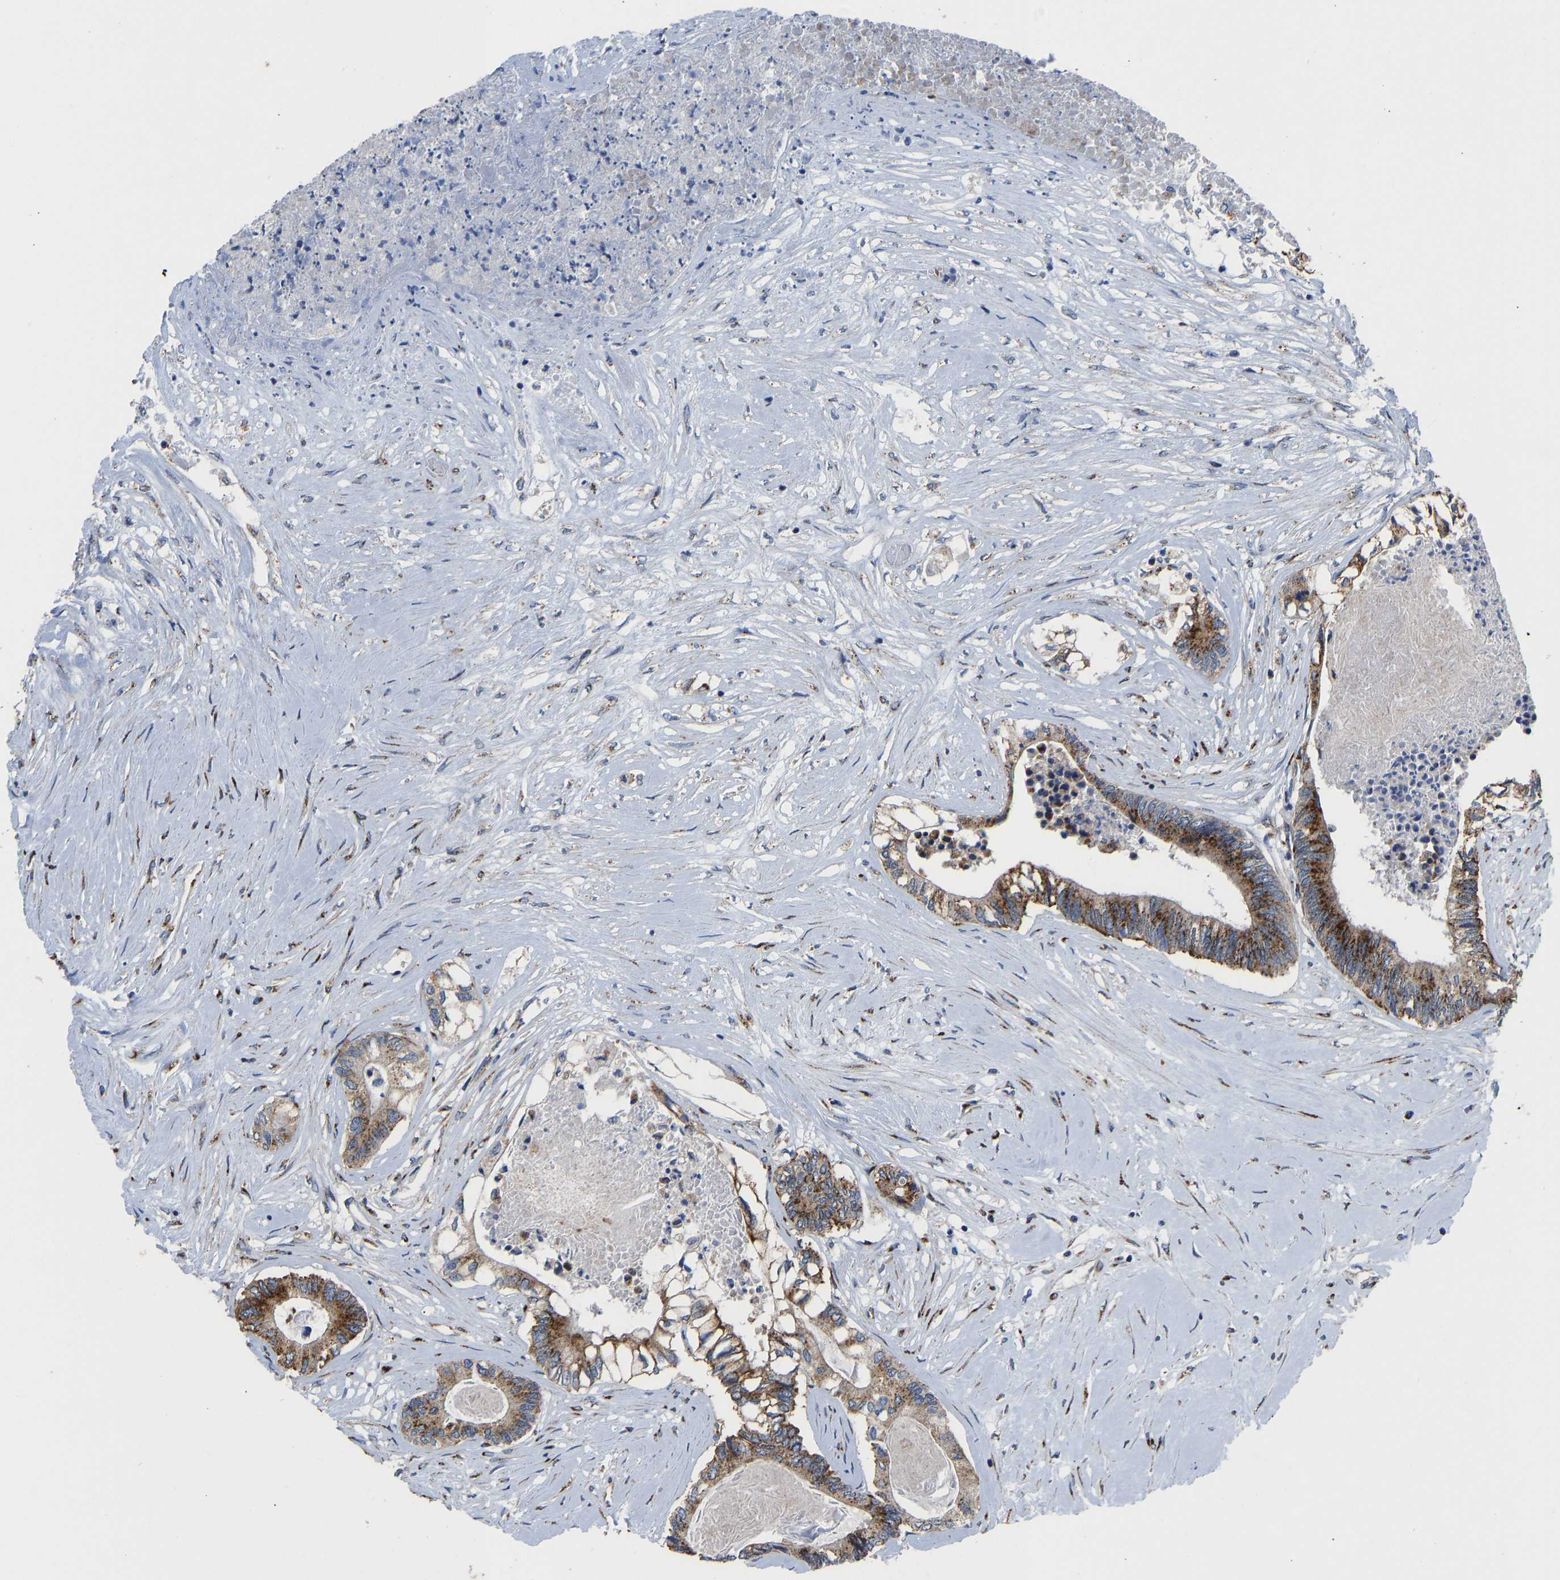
{"staining": {"intensity": "strong", "quantity": ">75%", "location": "cytoplasmic/membranous"}, "tissue": "colorectal cancer", "cell_type": "Tumor cells", "image_type": "cancer", "snomed": [{"axis": "morphology", "description": "Adenocarcinoma, NOS"}, {"axis": "topography", "description": "Rectum"}], "caption": "Immunohistochemical staining of human colorectal cancer exhibits strong cytoplasmic/membranous protein expression in about >75% of tumor cells. (DAB IHC with brightfield microscopy, high magnification).", "gene": "TMEM87A", "patient": {"sex": "male", "age": 63}}